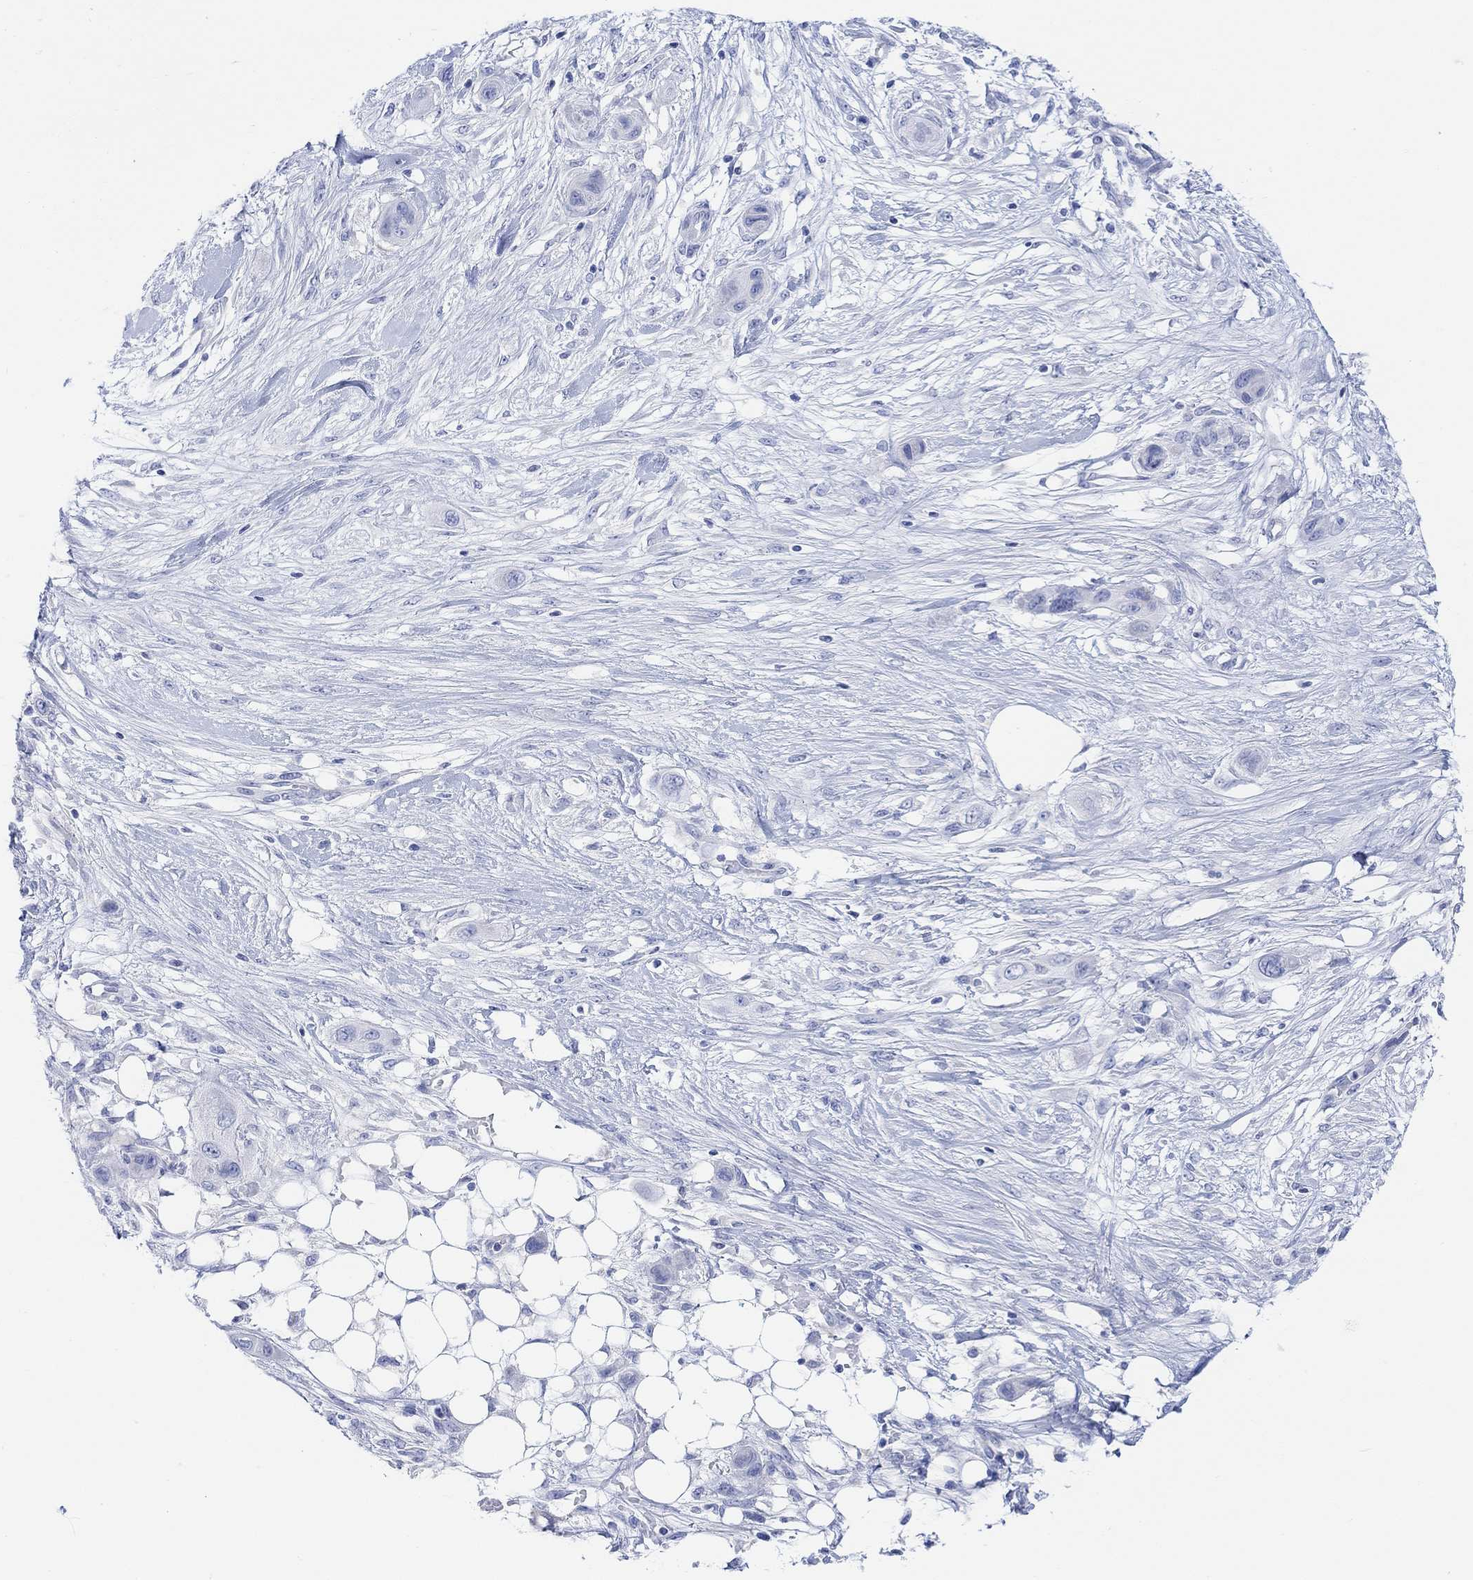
{"staining": {"intensity": "negative", "quantity": "none", "location": "none"}, "tissue": "skin cancer", "cell_type": "Tumor cells", "image_type": "cancer", "snomed": [{"axis": "morphology", "description": "Squamous cell carcinoma, NOS"}, {"axis": "topography", "description": "Skin"}], "caption": "Image shows no protein expression in tumor cells of squamous cell carcinoma (skin) tissue.", "gene": "GNG13", "patient": {"sex": "male", "age": 79}}